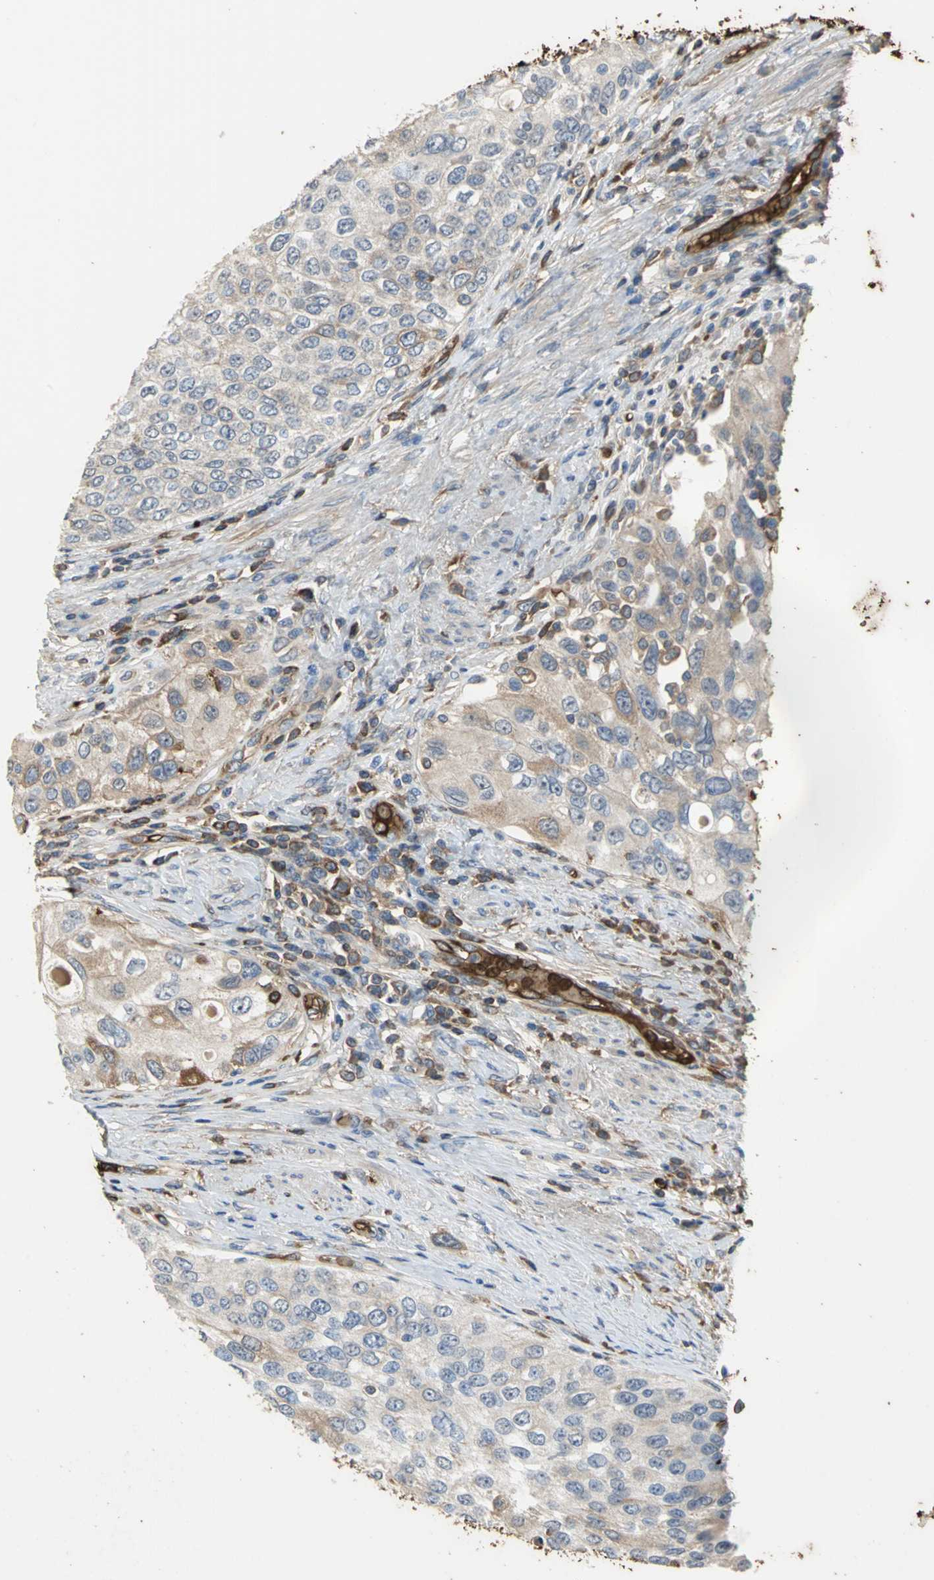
{"staining": {"intensity": "moderate", "quantity": "25%-75%", "location": "cytoplasmic/membranous"}, "tissue": "urothelial cancer", "cell_type": "Tumor cells", "image_type": "cancer", "snomed": [{"axis": "morphology", "description": "Urothelial carcinoma, High grade"}, {"axis": "topography", "description": "Urinary bladder"}], "caption": "This is a micrograph of immunohistochemistry (IHC) staining of urothelial cancer, which shows moderate staining in the cytoplasmic/membranous of tumor cells.", "gene": "TREM1", "patient": {"sex": "female", "age": 56}}